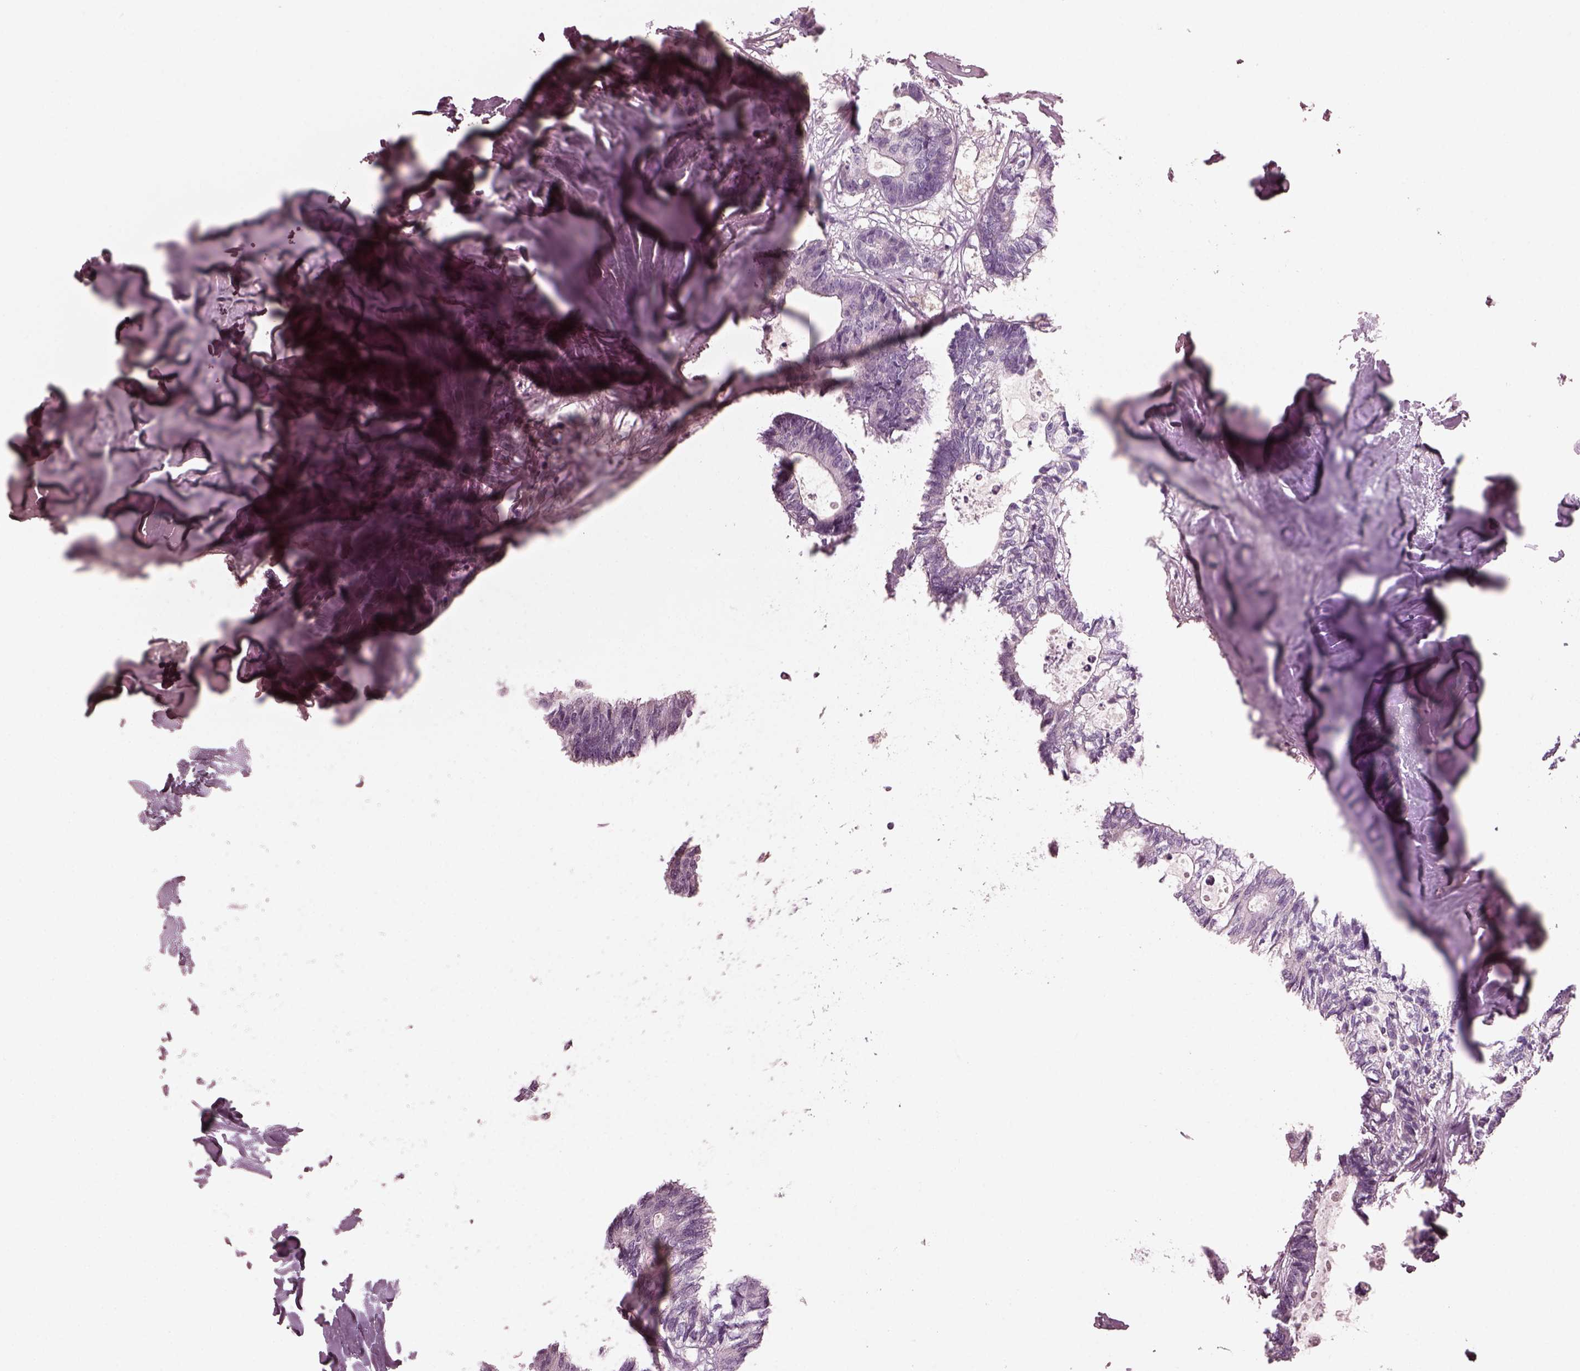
{"staining": {"intensity": "negative", "quantity": "none", "location": "none"}, "tissue": "colorectal cancer", "cell_type": "Tumor cells", "image_type": "cancer", "snomed": [{"axis": "morphology", "description": "Adenocarcinoma, NOS"}, {"axis": "topography", "description": "Colon"}, {"axis": "topography", "description": "Rectum"}], "caption": "High magnification brightfield microscopy of colorectal adenocarcinoma stained with DAB (brown) and counterstained with hematoxylin (blue): tumor cells show no significant staining.", "gene": "SLAMF8", "patient": {"sex": "male", "age": 57}}